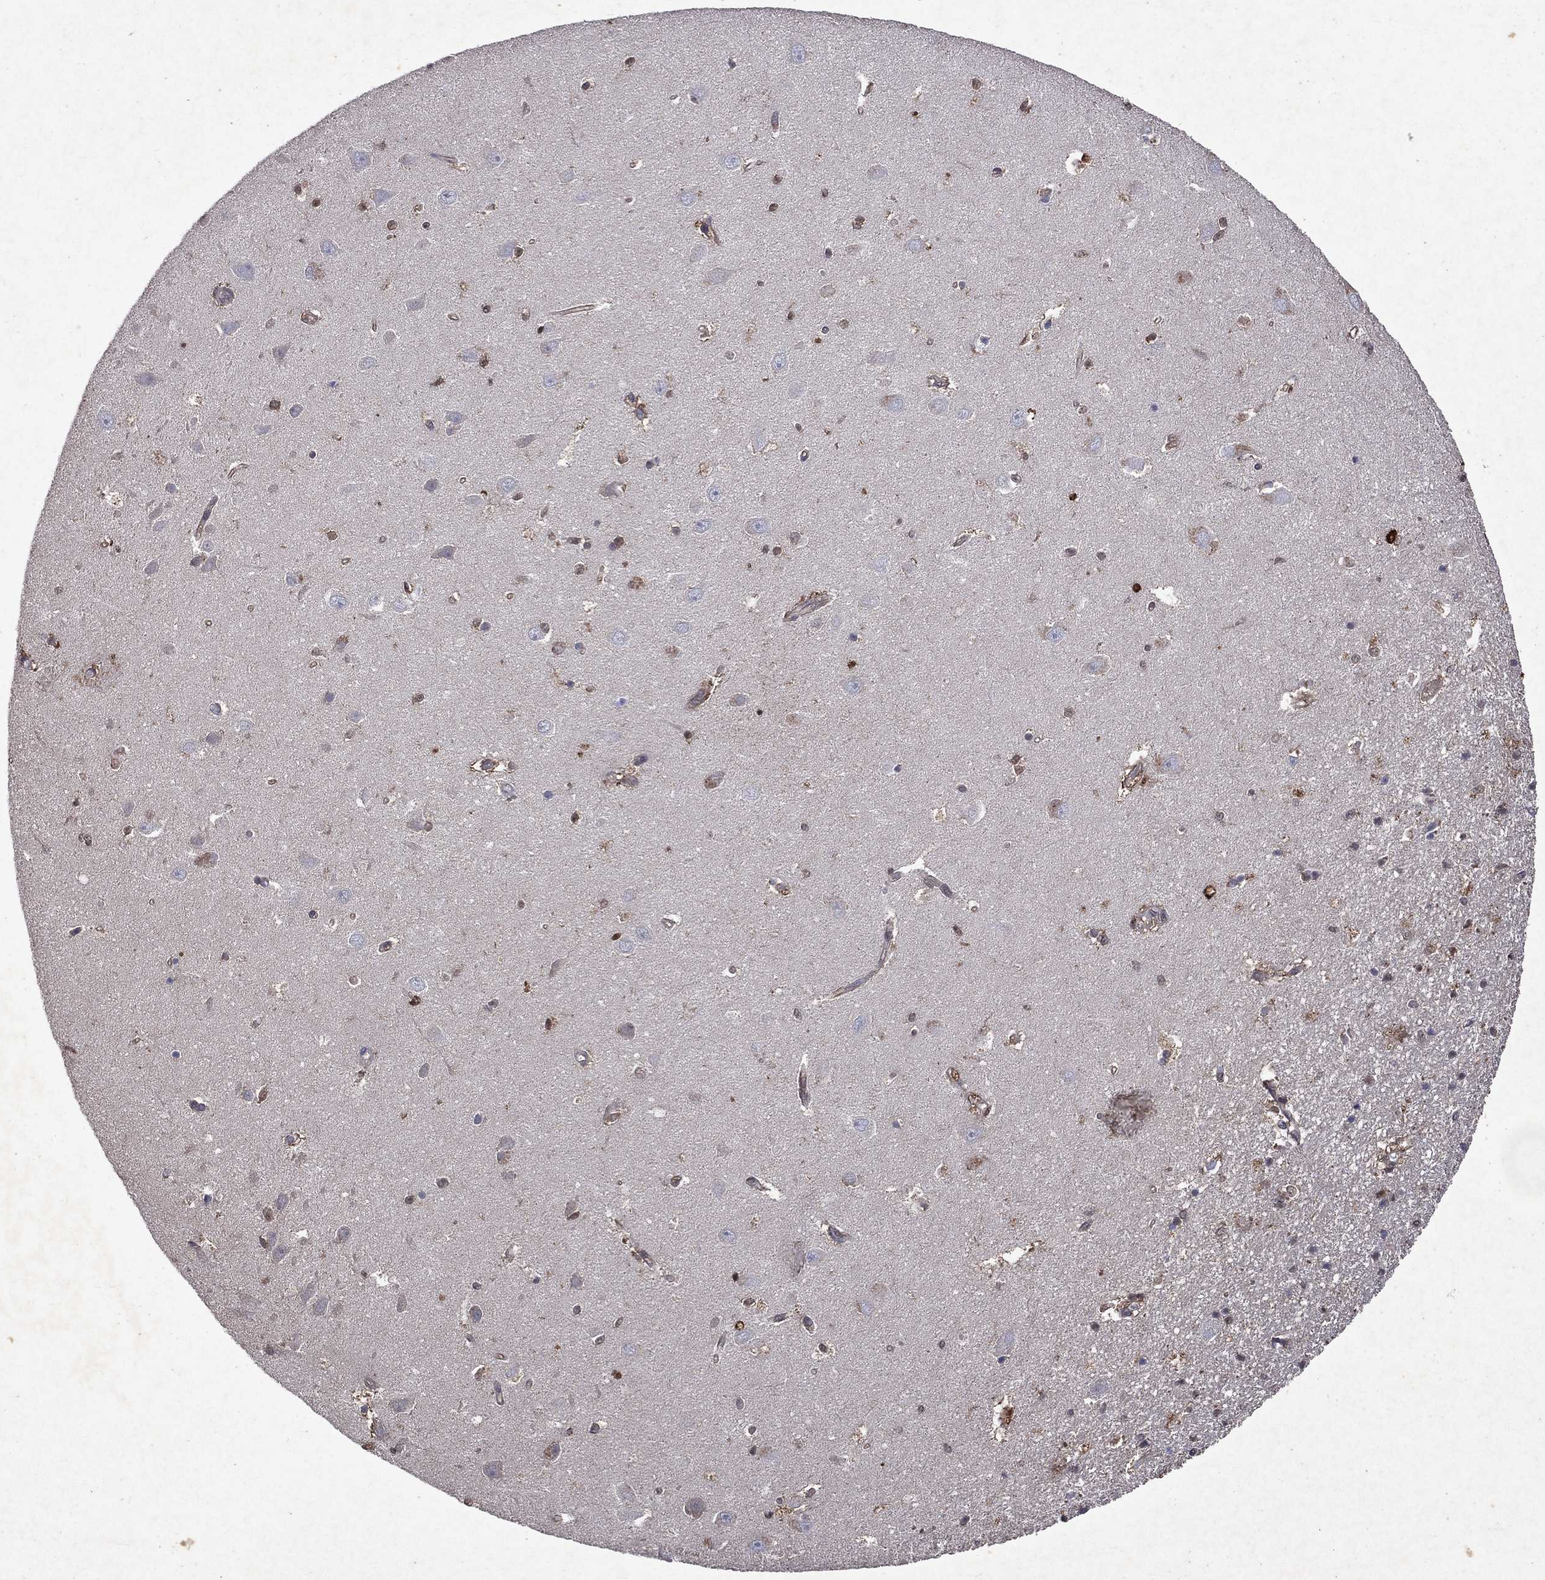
{"staining": {"intensity": "moderate", "quantity": "<25%", "location": "nuclear"}, "tissue": "hippocampus", "cell_type": "Glial cells", "image_type": "normal", "snomed": [{"axis": "morphology", "description": "Normal tissue, NOS"}, {"axis": "topography", "description": "Hippocampus"}], "caption": "A high-resolution histopathology image shows IHC staining of unremarkable hippocampus, which demonstrates moderate nuclear staining in about <25% of glial cells. (Brightfield microscopy of DAB IHC at high magnification).", "gene": "MTAP", "patient": {"sex": "female", "age": 64}}